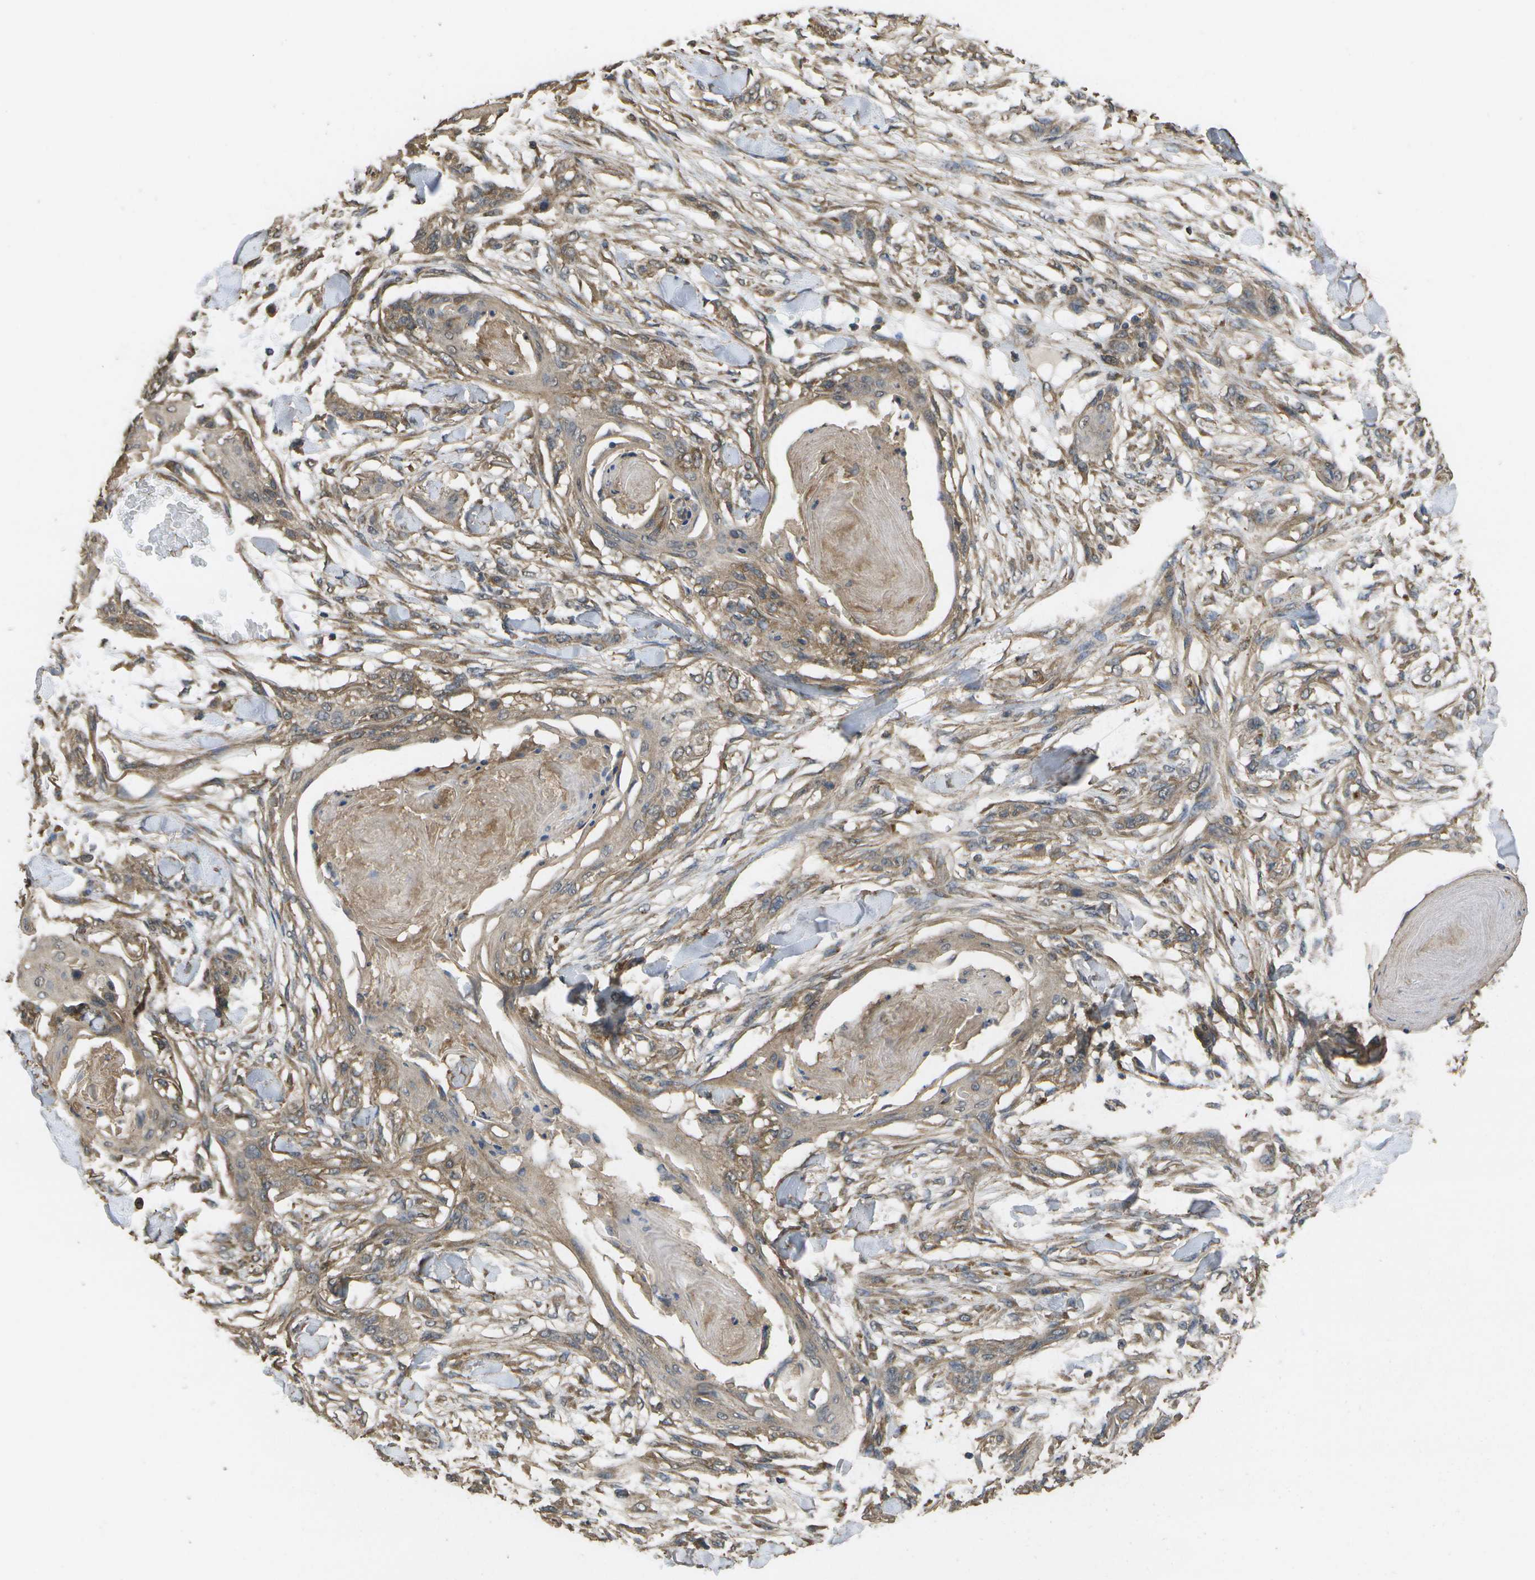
{"staining": {"intensity": "weak", "quantity": ">75%", "location": "cytoplasmic/membranous"}, "tissue": "skin cancer", "cell_type": "Tumor cells", "image_type": "cancer", "snomed": [{"axis": "morphology", "description": "Normal tissue, NOS"}, {"axis": "morphology", "description": "Squamous cell carcinoma, NOS"}, {"axis": "topography", "description": "Skin"}], "caption": "Immunohistochemistry (IHC) staining of skin cancer (squamous cell carcinoma), which demonstrates low levels of weak cytoplasmic/membranous staining in about >75% of tumor cells indicating weak cytoplasmic/membranous protein staining. The staining was performed using DAB (brown) for protein detection and nuclei were counterstained in hematoxylin (blue).", "gene": "SACS", "patient": {"sex": "female", "age": 59}}